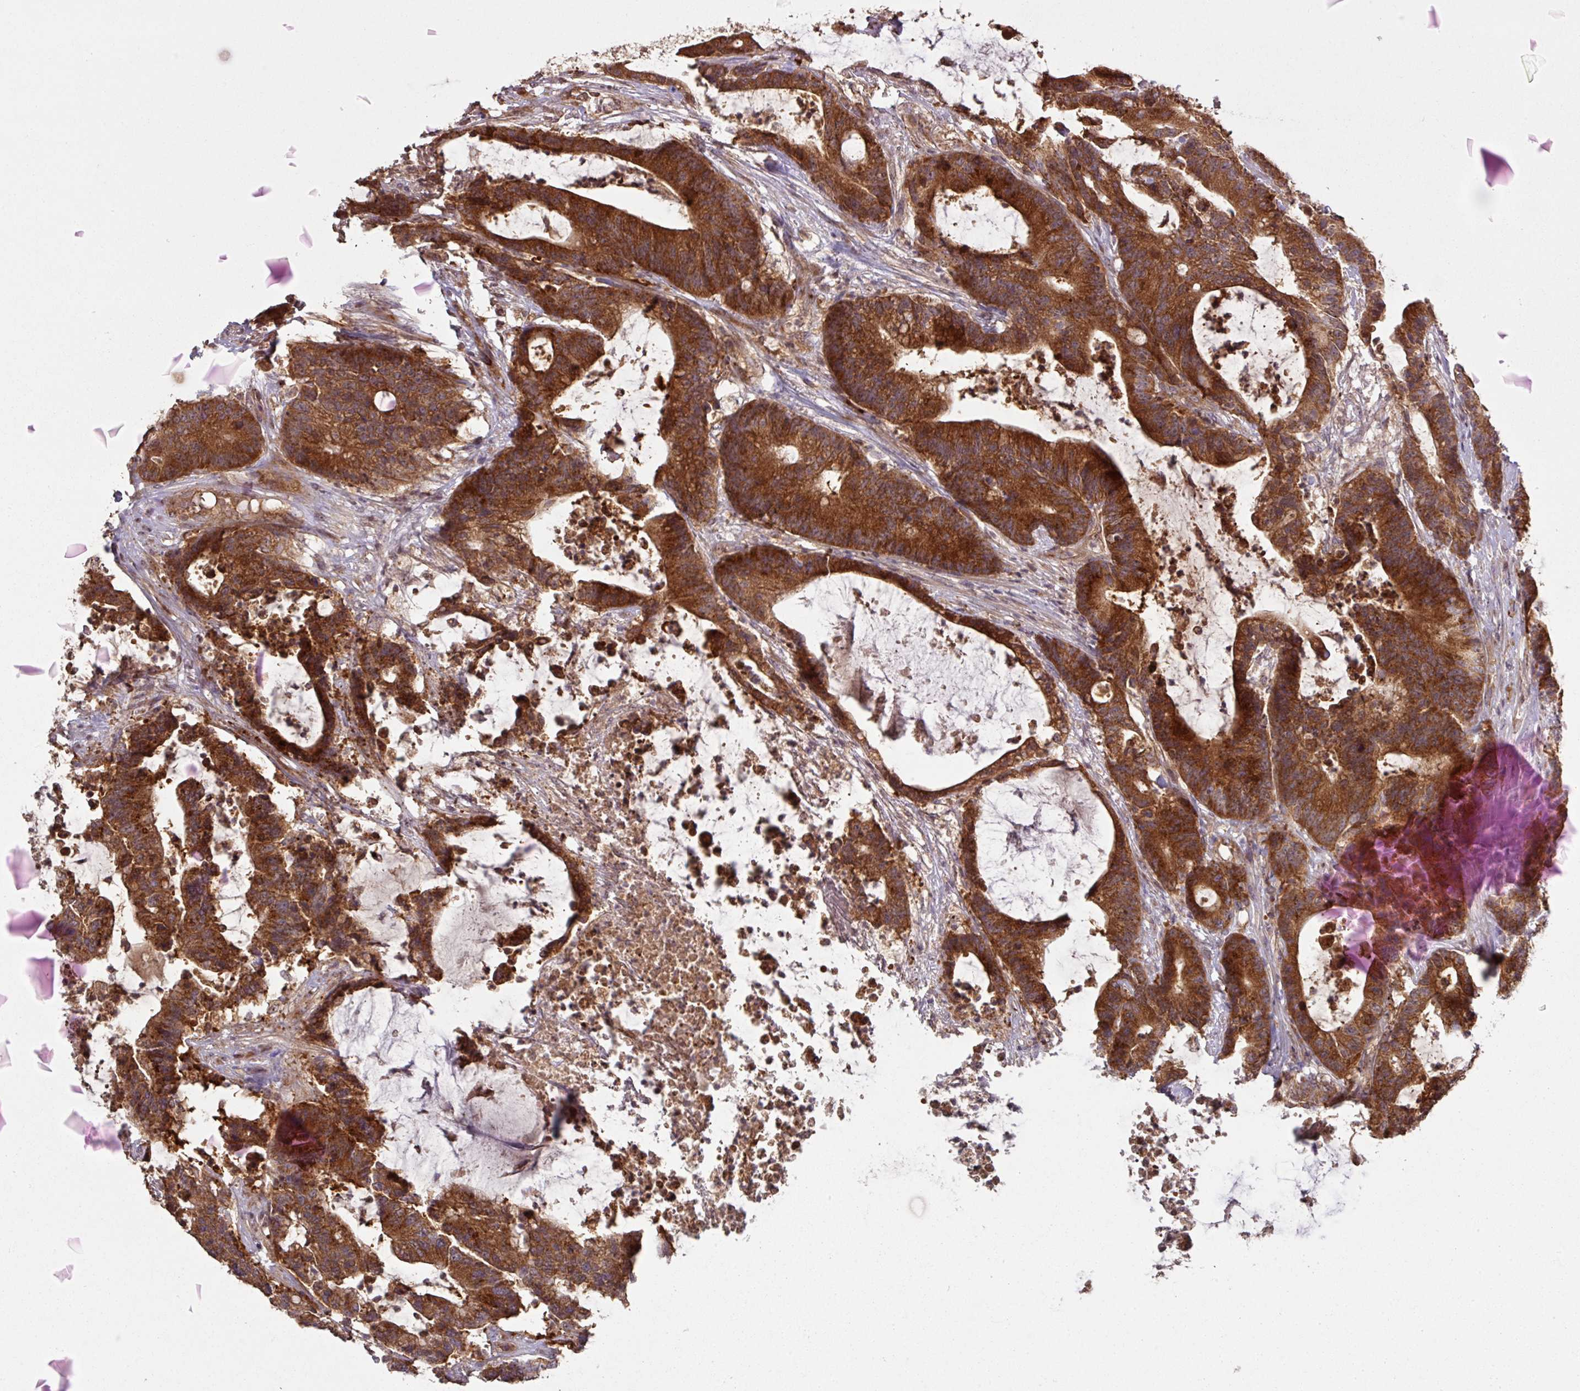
{"staining": {"intensity": "strong", "quantity": ">75%", "location": "cytoplasmic/membranous"}, "tissue": "colorectal cancer", "cell_type": "Tumor cells", "image_type": "cancer", "snomed": [{"axis": "morphology", "description": "Adenocarcinoma, NOS"}, {"axis": "topography", "description": "Colon"}], "caption": "IHC image of colorectal cancer (adenocarcinoma) stained for a protein (brown), which exhibits high levels of strong cytoplasmic/membranous positivity in approximately >75% of tumor cells.", "gene": "MRRF", "patient": {"sex": "female", "age": 84}}